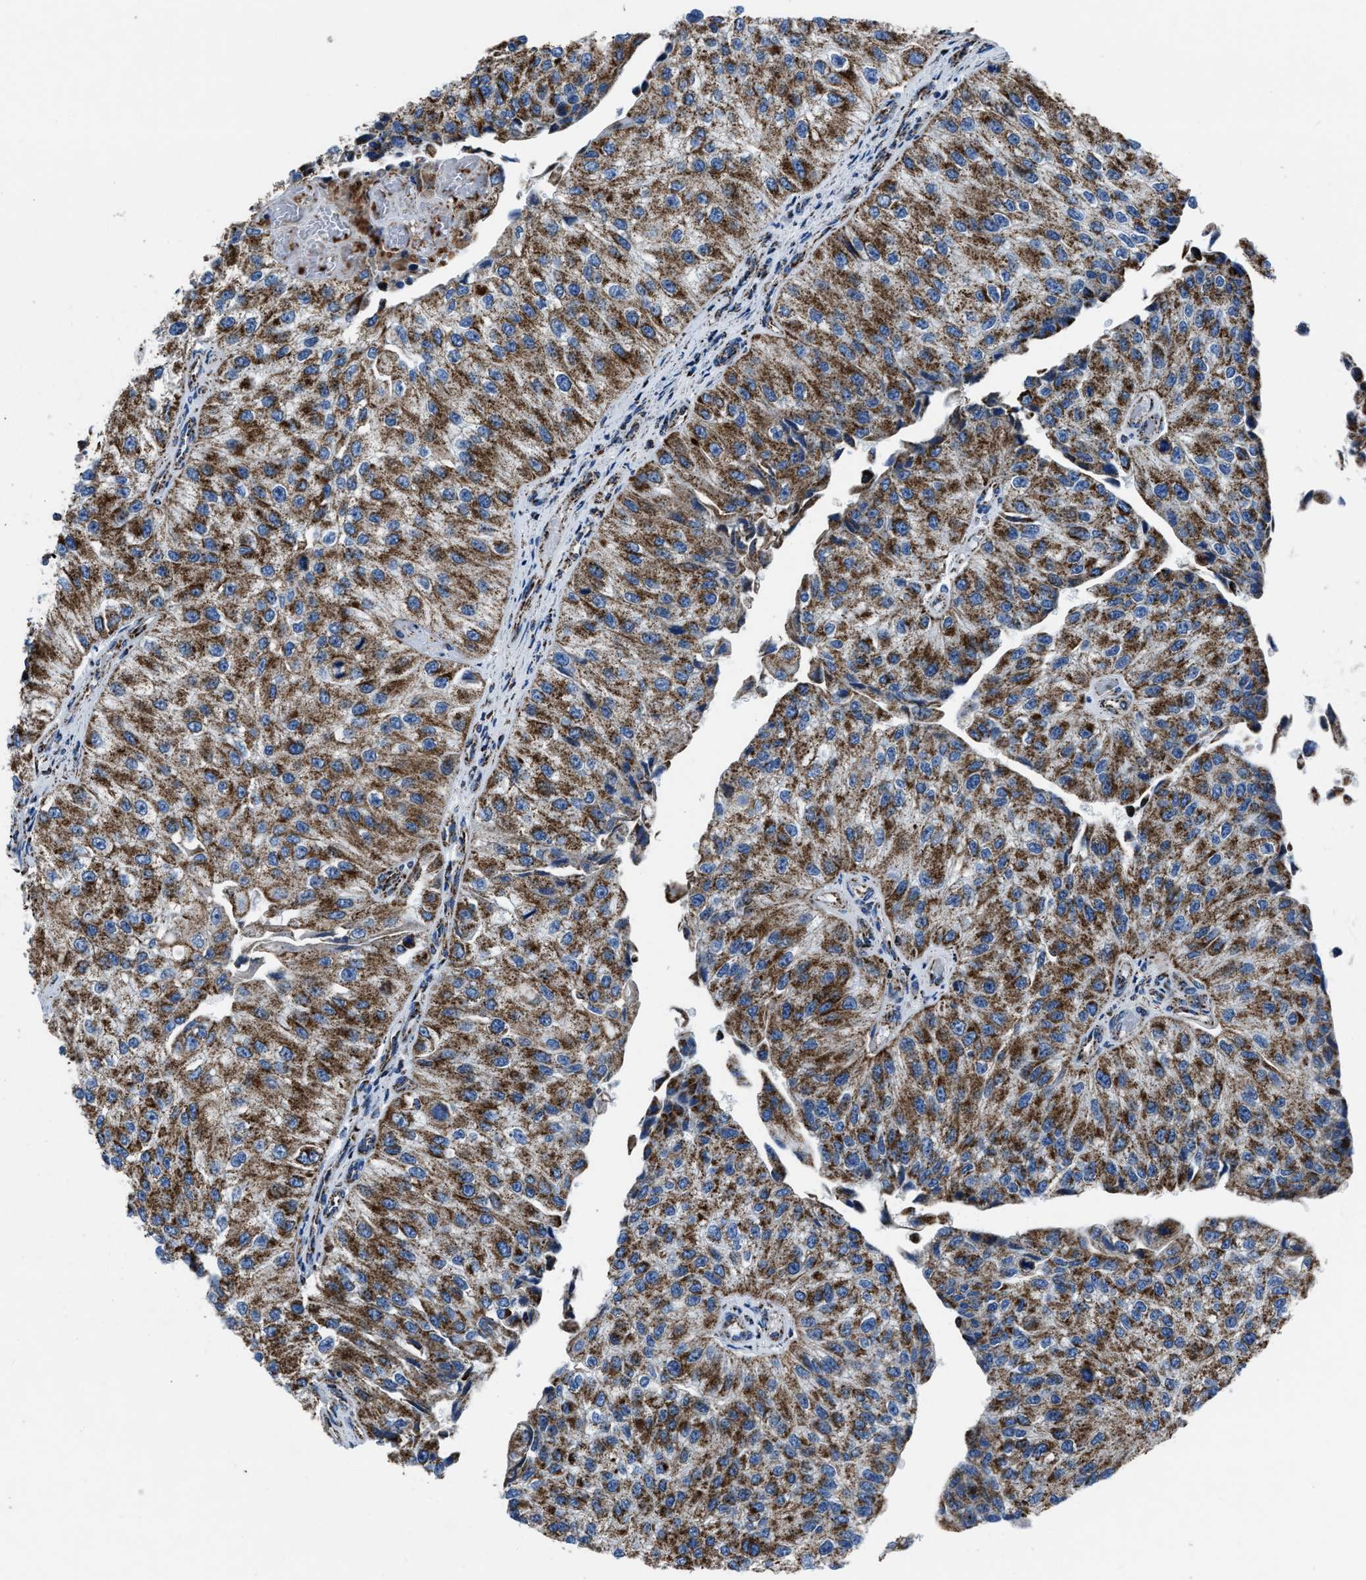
{"staining": {"intensity": "moderate", "quantity": ">75%", "location": "cytoplasmic/membranous"}, "tissue": "urothelial cancer", "cell_type": "Tumor cells", "image_type": "cancer", "snomed": [{"axis": "morphology", "description": "Urothelial carcinoma, High grade"}, {"axis": "topography", "description": "Kidney"}, {"axis": "topography", "description": "Urinary bladder"}], "caption": "Urothelial carcinoma (high-grade) stained with immunohistochemistry (IHC) shows moderate cytoplasmic/membranous staining in approximately >75% of tumor cells.", "gene": "NSD3", "patient": {"sex": "male", "age": 77}}